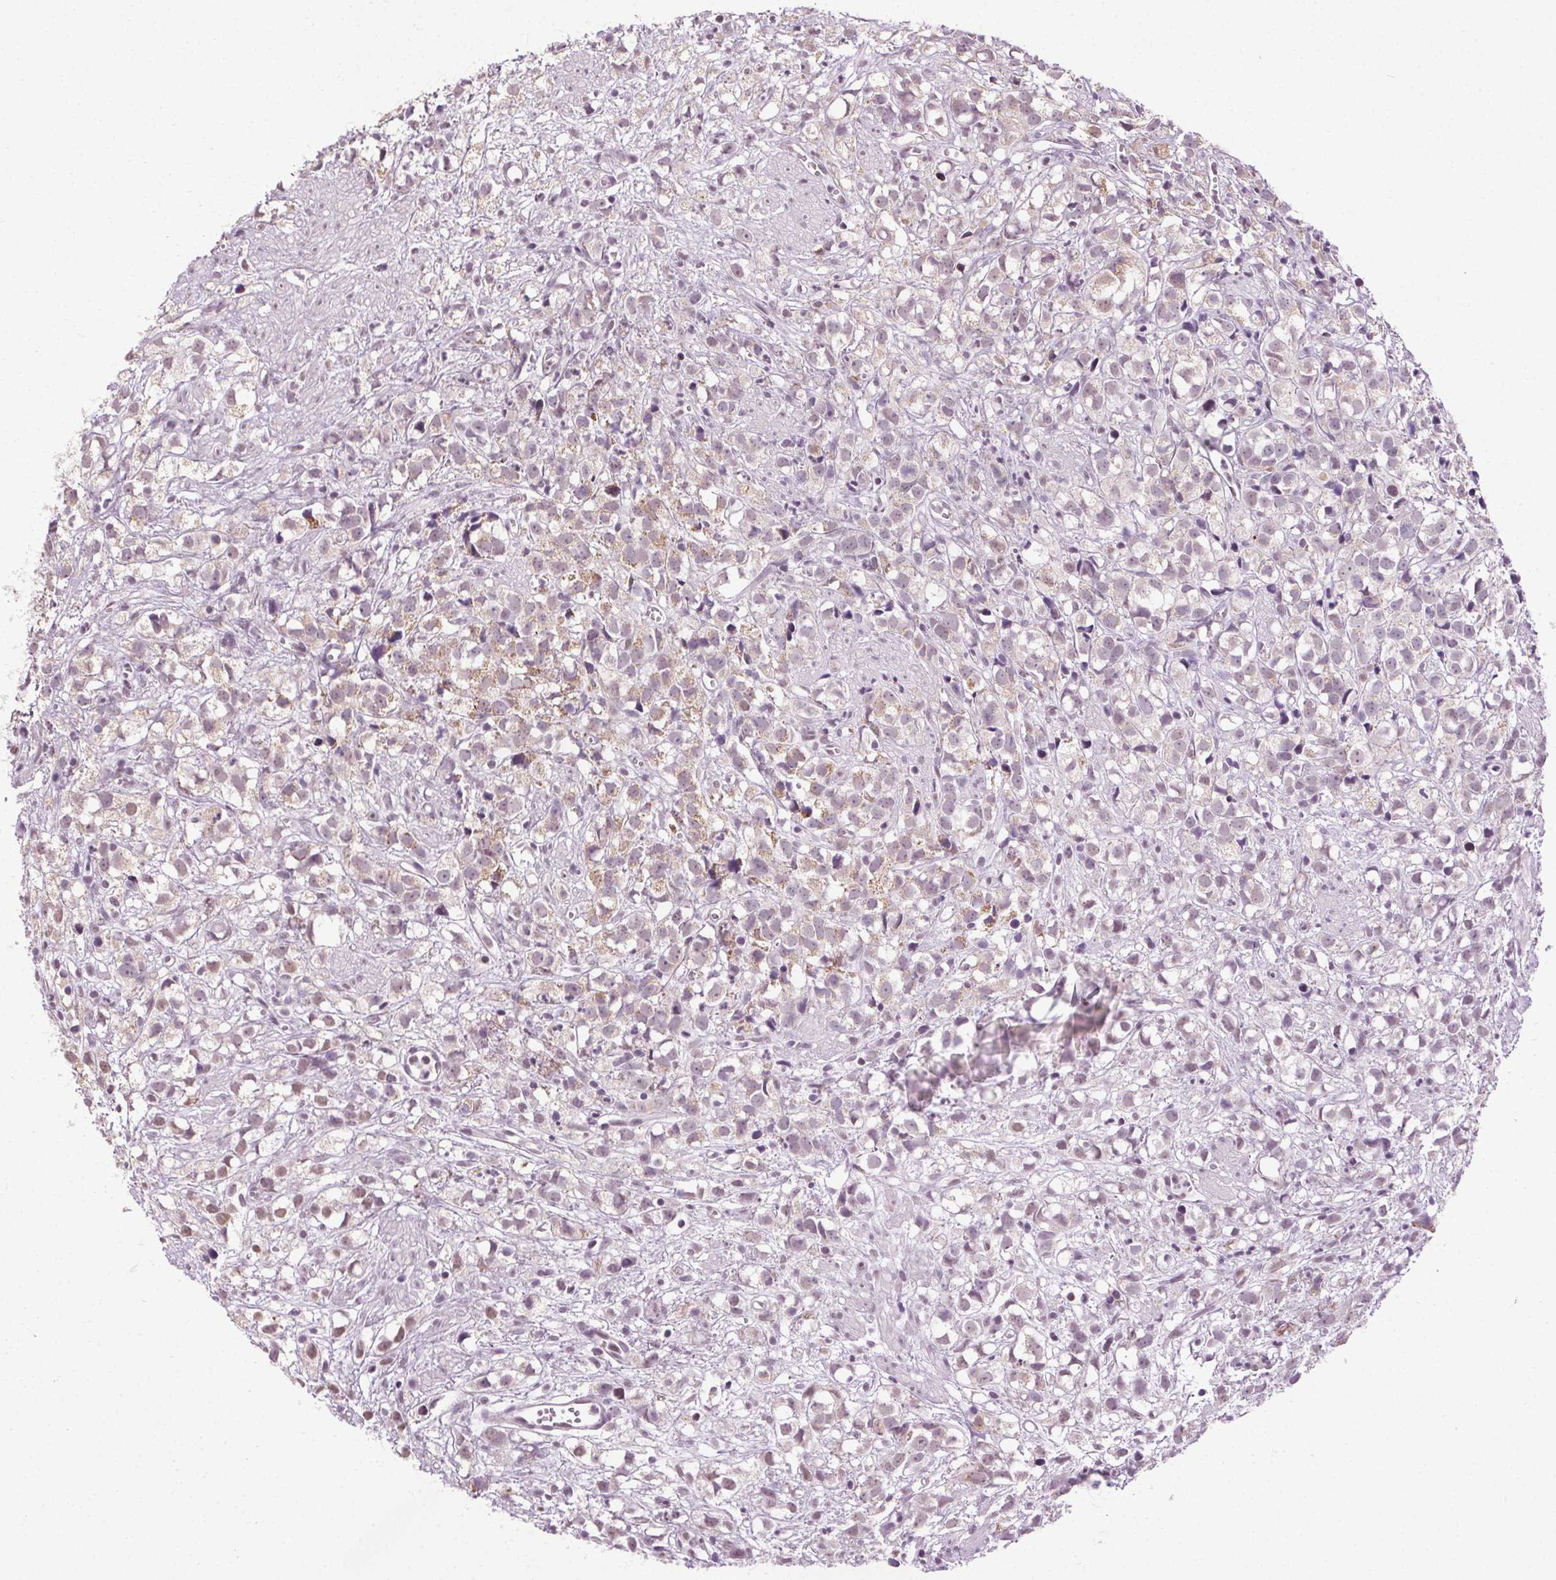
{"staining": {"intensity": "weak", "quantity": "25%-75%", "location": "cytoplasmic/membranous"}, "tissue": "prostate cancer", "cell_type": "Tumor cells", "image_type": "cancer", "snomed": [{"axis": "morphology", "description": "Adenocarcinoma, High grade"}, {"axis": "topography", "description": "Prostate"}], "caption": "A brown stain highlights weak cytoplasmic/membranous expression of a protein in prostate cancer tumor cells.", "gene": "CEBPA", "patient": {"sex": "male", "age": 68}}